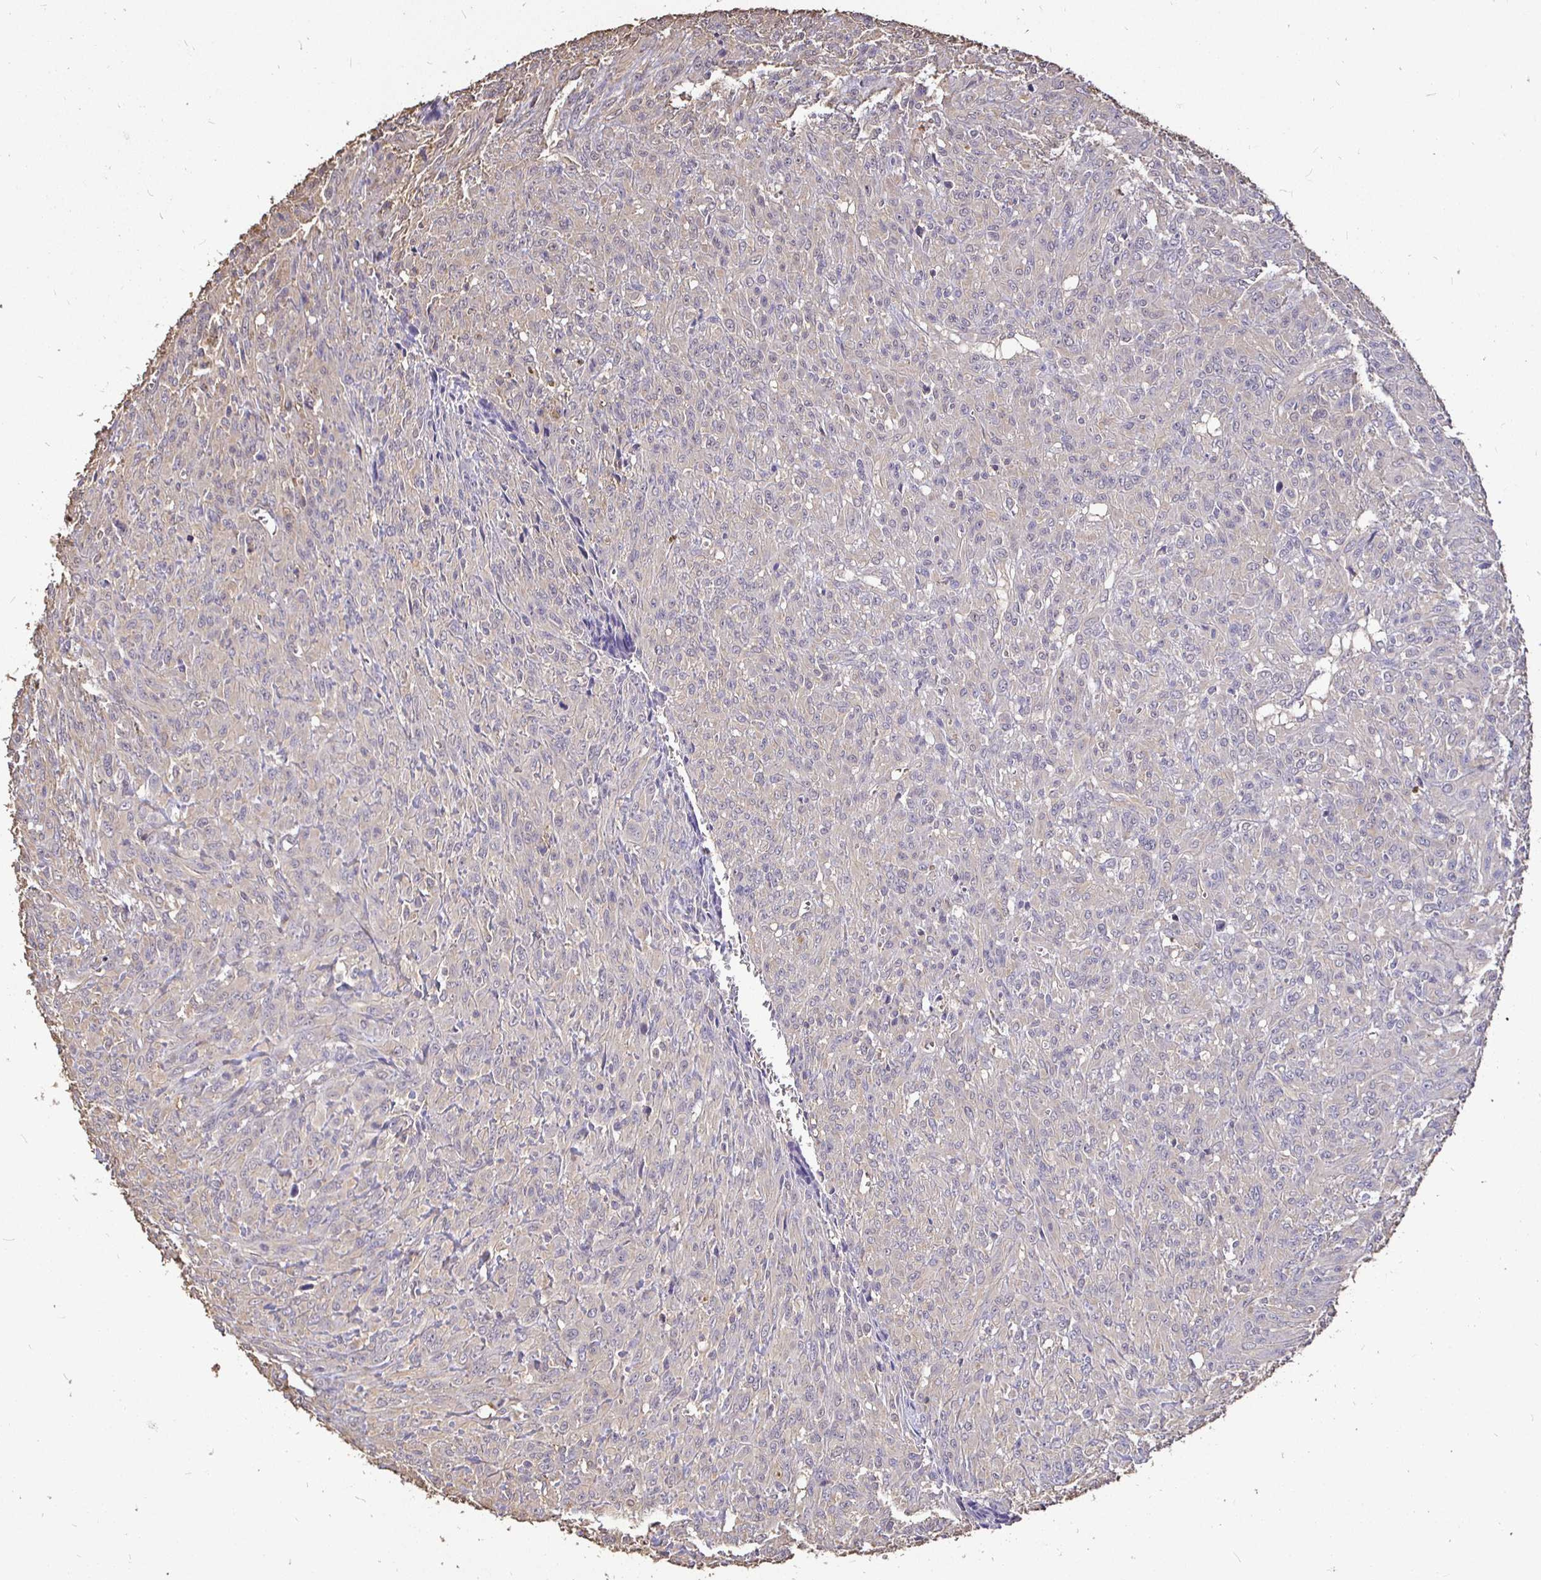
{"staining": {"intensity": "negative", "quantity": "none", "location": "none"}, "tissue": "renal cancer", "cell_type": "Tumor cells", "image_type": "cancer", "snomed": [{"axis": "morphology", "description": "Adenocarcinoma, NOS"}, {"axis": "topography", "description": "Kidney"}], "caption": "Immunohistochemistry image of neoplastic tissue: adenocarcinoma (renal) stained with DAB (3,3'-diaminobenzidine) reveals no significant protein expression in tumor cells.", "gene": "MAPK8IP3", "patient": {"sex": "male", "age": 58}}